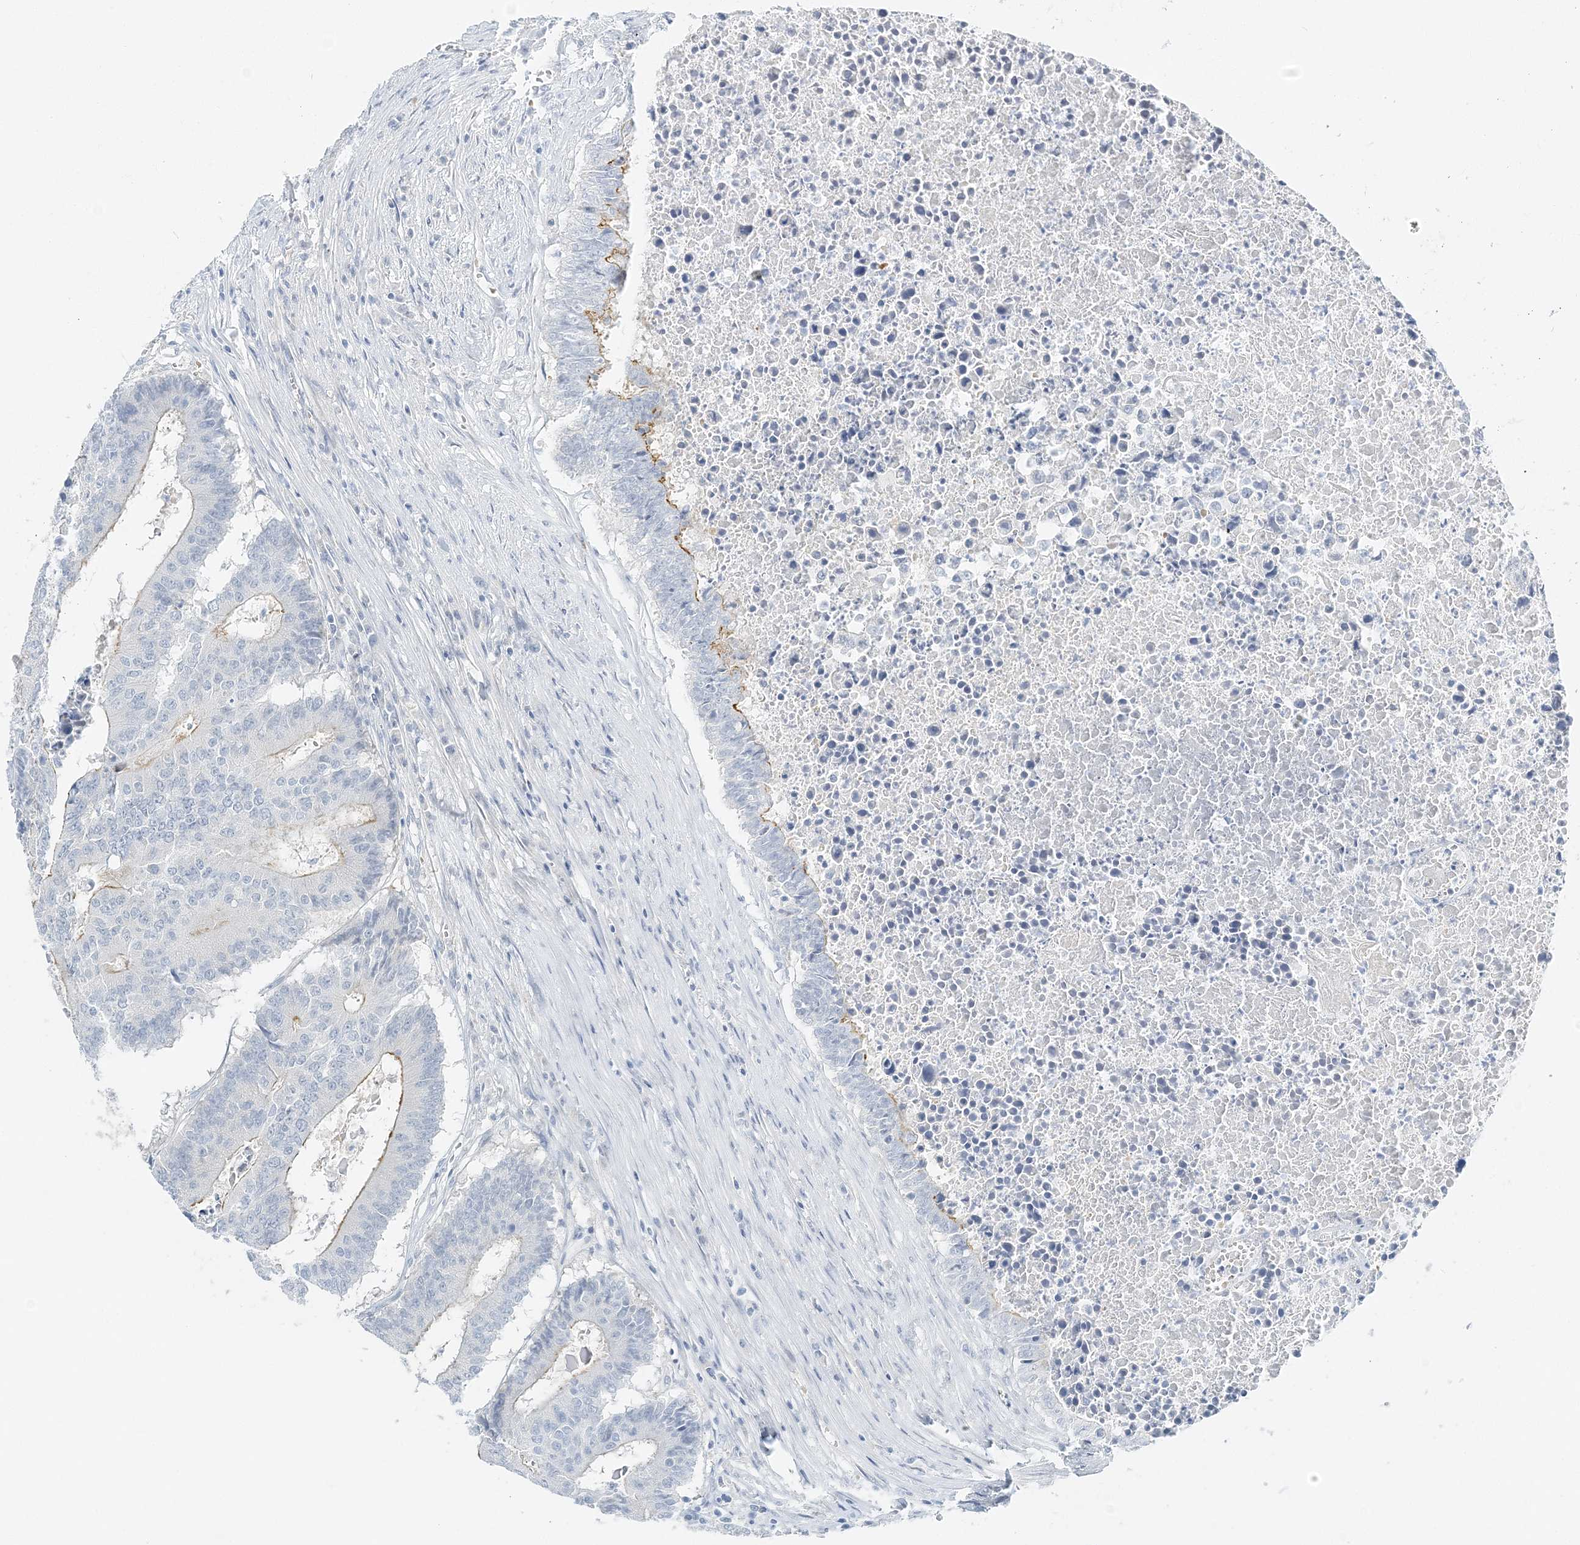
{"staining": {"intensity": "moderate", "quantity": "<25%", "location": "cytoplasmic/membranous"}, "tissue": "colorectal cancer", "cell_type": "Tumor cells", "image_type": "cancer", "snomed": [{"axis": "morphology", "description": "Adenocarcinoma, NOS"}, {"axis": "topography", "description": "Colon"}], "caption": "Immunohistochemical staining of adenocarcinoma (colorectal) shows moderate cytoplasmic/membranous protein staining in approximately <25% of tumor cells.", "gene": "VILL", "patient": {"sex": "male", "age": 87}}